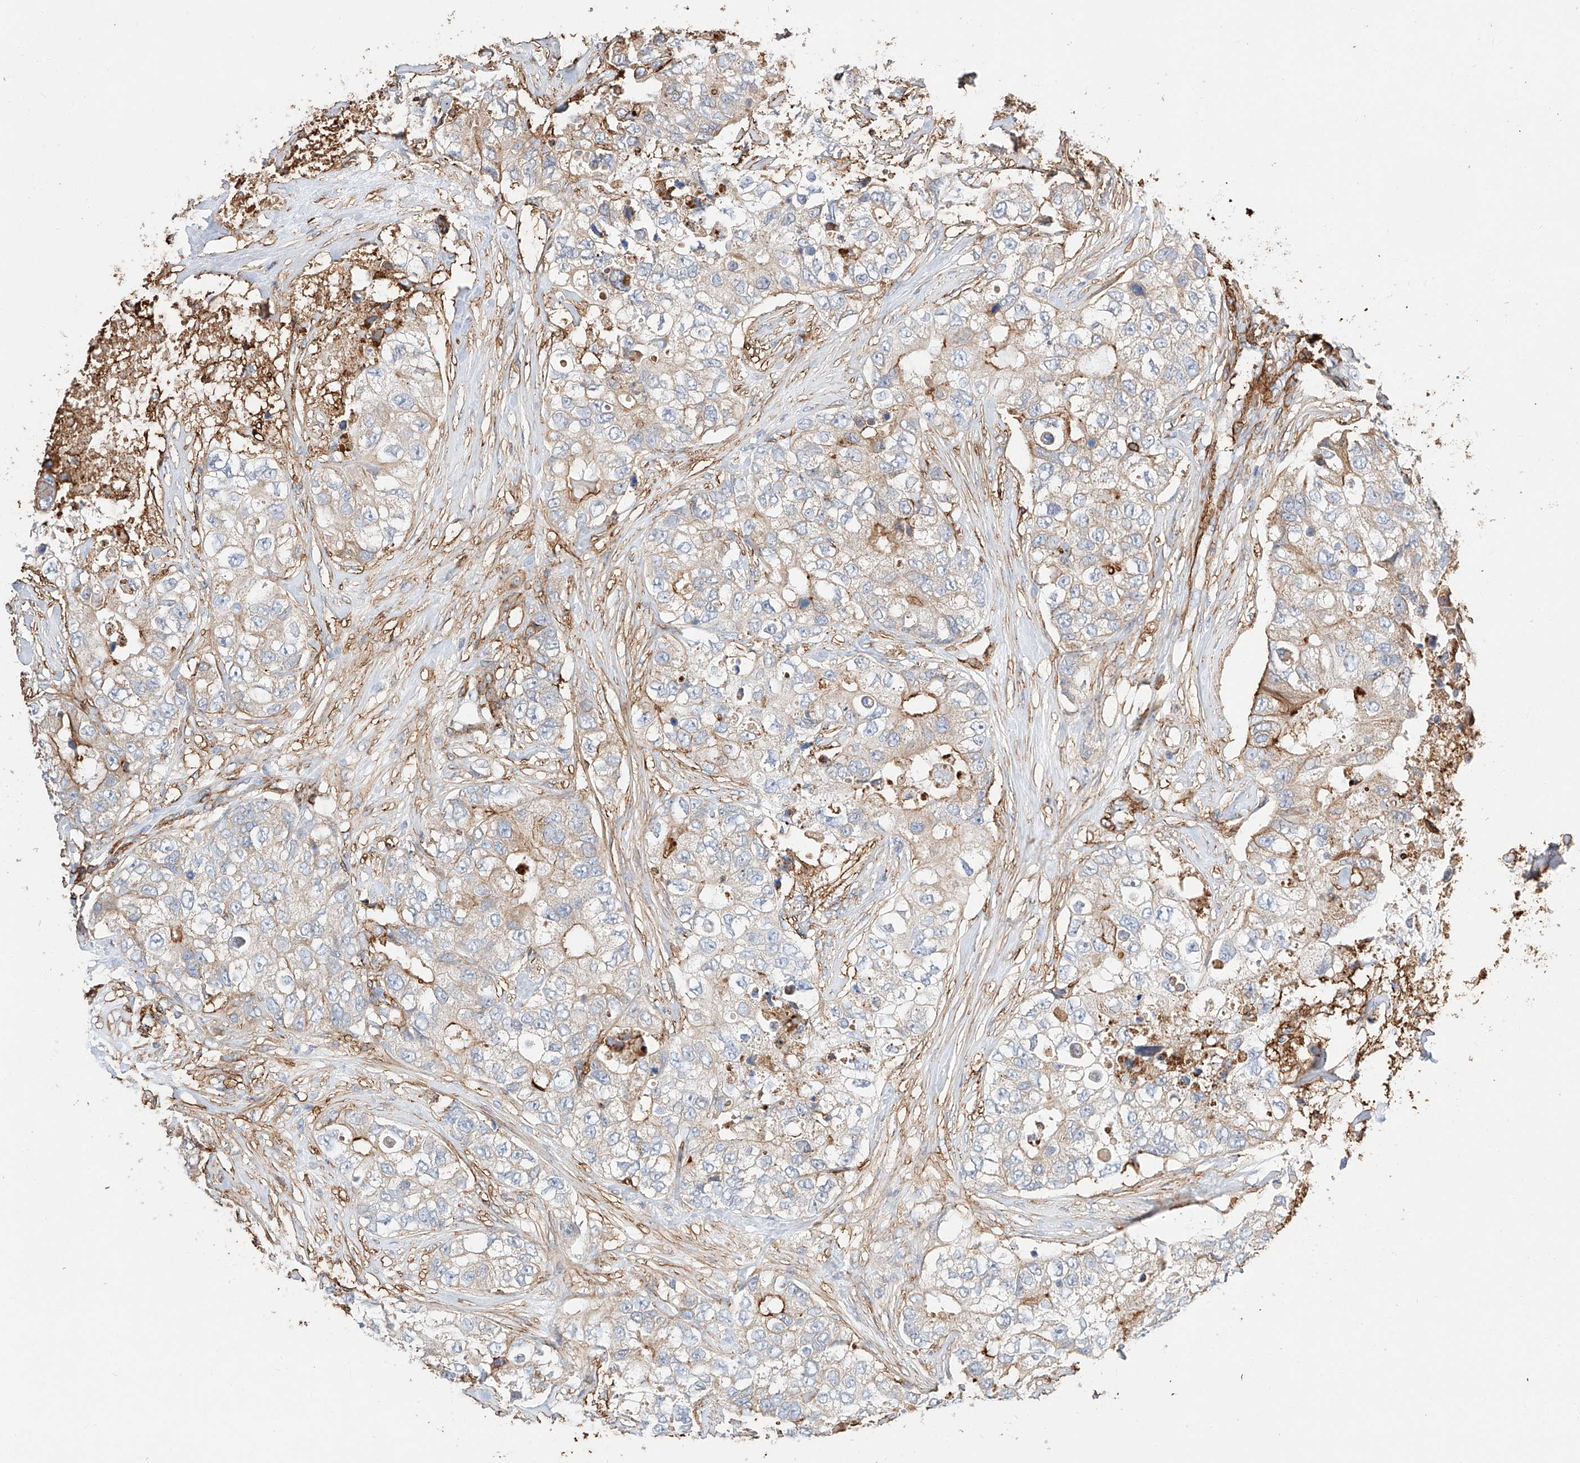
{"staining": {"intensity": "moderate", "quantity": "<25%", "location": "cytoplasmic/membranous"}, "tissue": "breast cancer", "cell_type": "Tumor cells", "image_type": "cancer", "snomed": [{"axis": "morphology", "description": "Duct carcinoma"}, {"axis": "topography", "description": "Breast"}], "caption": "IHC image of human breast infiltrating ductal carcinoma stained for a protein (brown), which displays low levels of moderate cytoplasmic/membranous staining in about <25% of tumor cells.", "gene": "WFS1", "patient": {"sex": "female", "age": 62}}